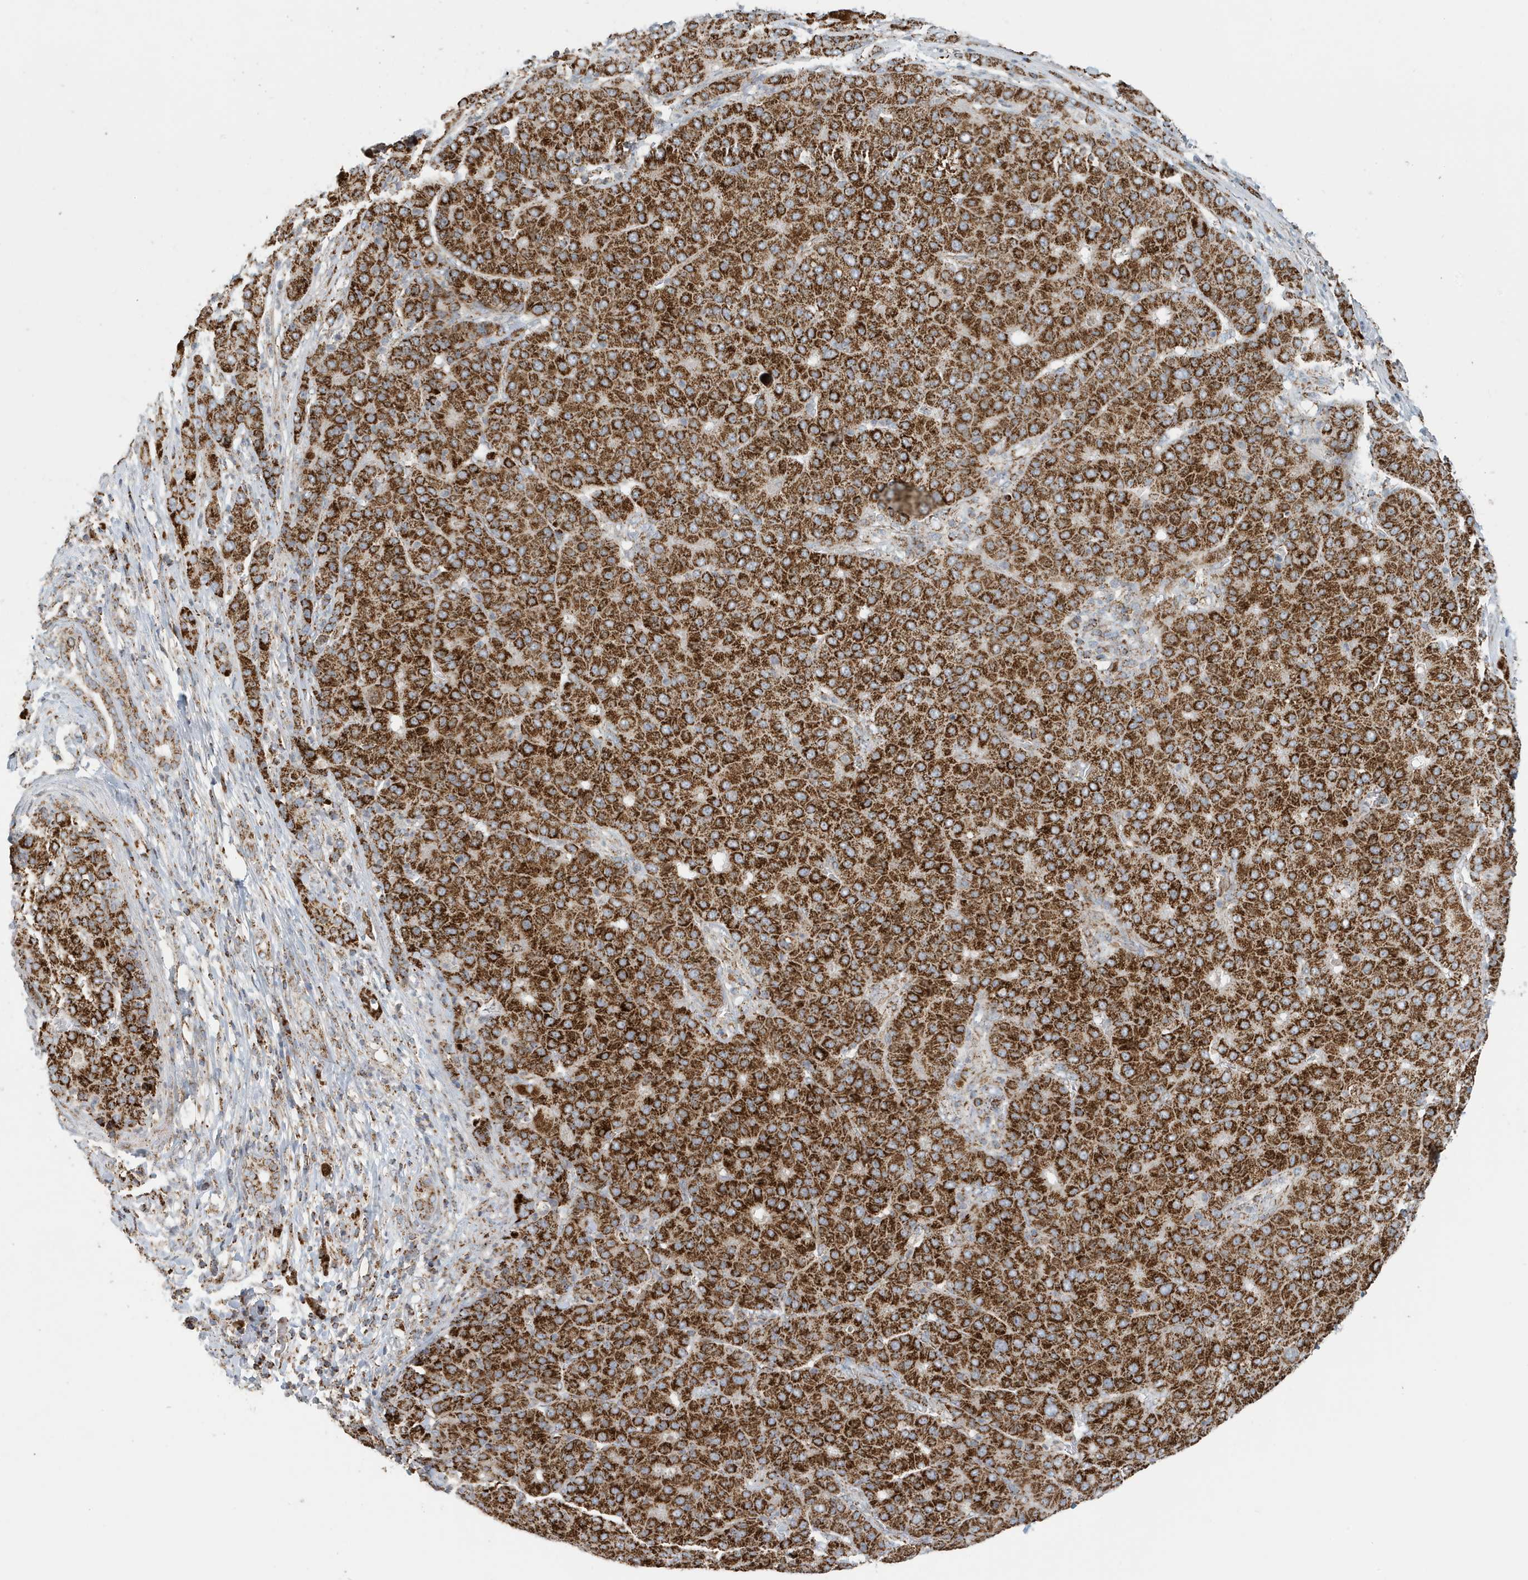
{"staining": {"intensity": "strong", "quantity": ">75%", "location": "cytoplasmic/membranous"}, "tissue": "liver cancer", "cell_type": "Tumor cells", "image_type": "cancer", "snomed": [{"axis": "morphology", "description": "Carcinoma, Hepatocellular, NOS"}, {"axis": "topography", "description": "Liver"}], "caption": "This is a micrograph of immunohistochemistry (IHC) staining of liver hepatocellular carcinoma, which shows strong expression in the cytoplasmic/membranous of tumor cells.", "gene": "MAN1A1", "patient": {"sex": "male", "age": 65}}